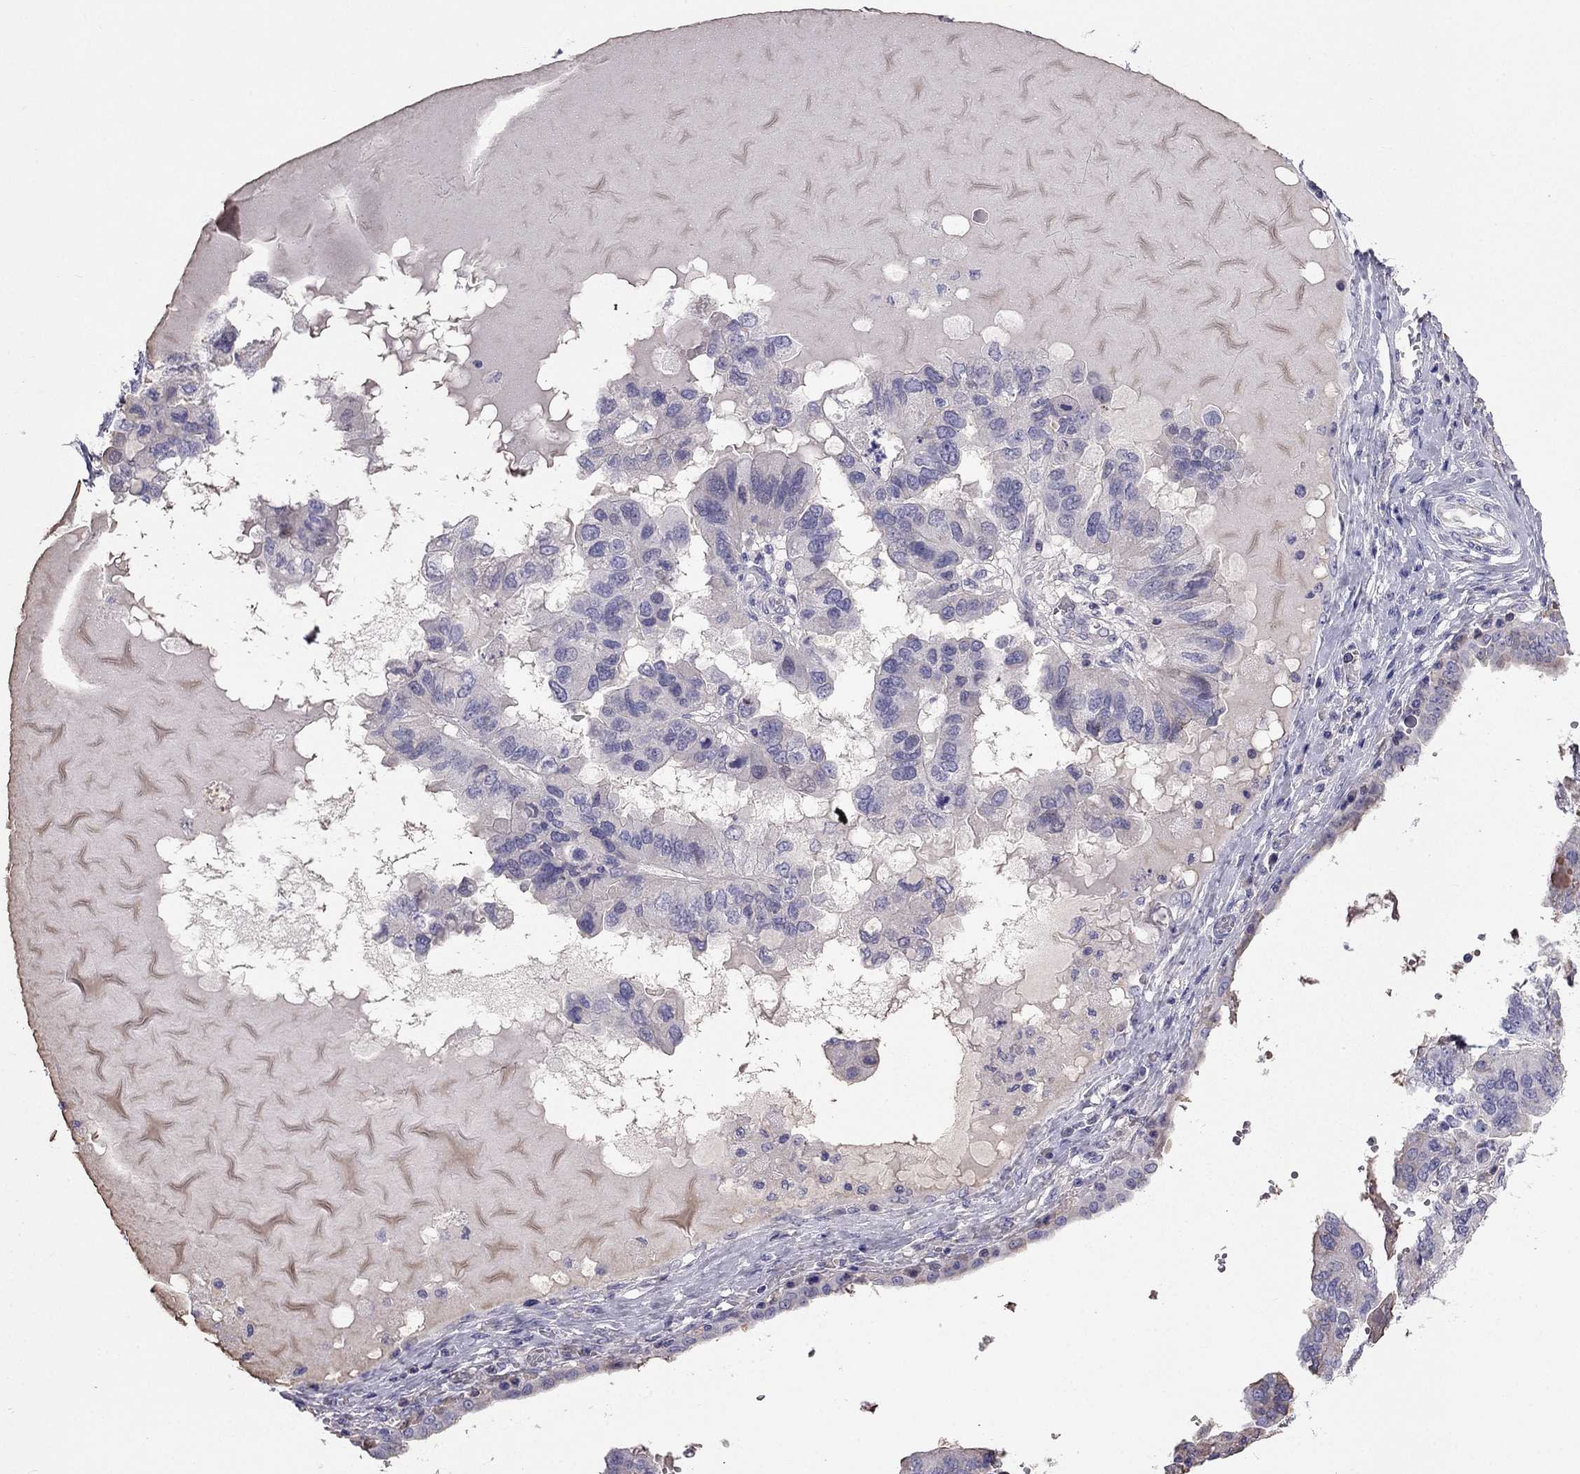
{"staining": {"intensity": "negative", "quantity": "none", "location": "none"}, "tissue": "ovarian cancer", "cell_type": "Tumor cells", "image_type": "cancer", "snomed": [{"axis": "morphology", "description": "Cystadenocarcinoma, serous, NOS"}, {"axis": "topography", "description": "Ovary"}], "caption": "IHC of human ovarian serous cystadenocarcinoma exhibits no staining in tumor cells.", "gene": "TBC1D21", "patient": {"sex": "female", "age": 79}}